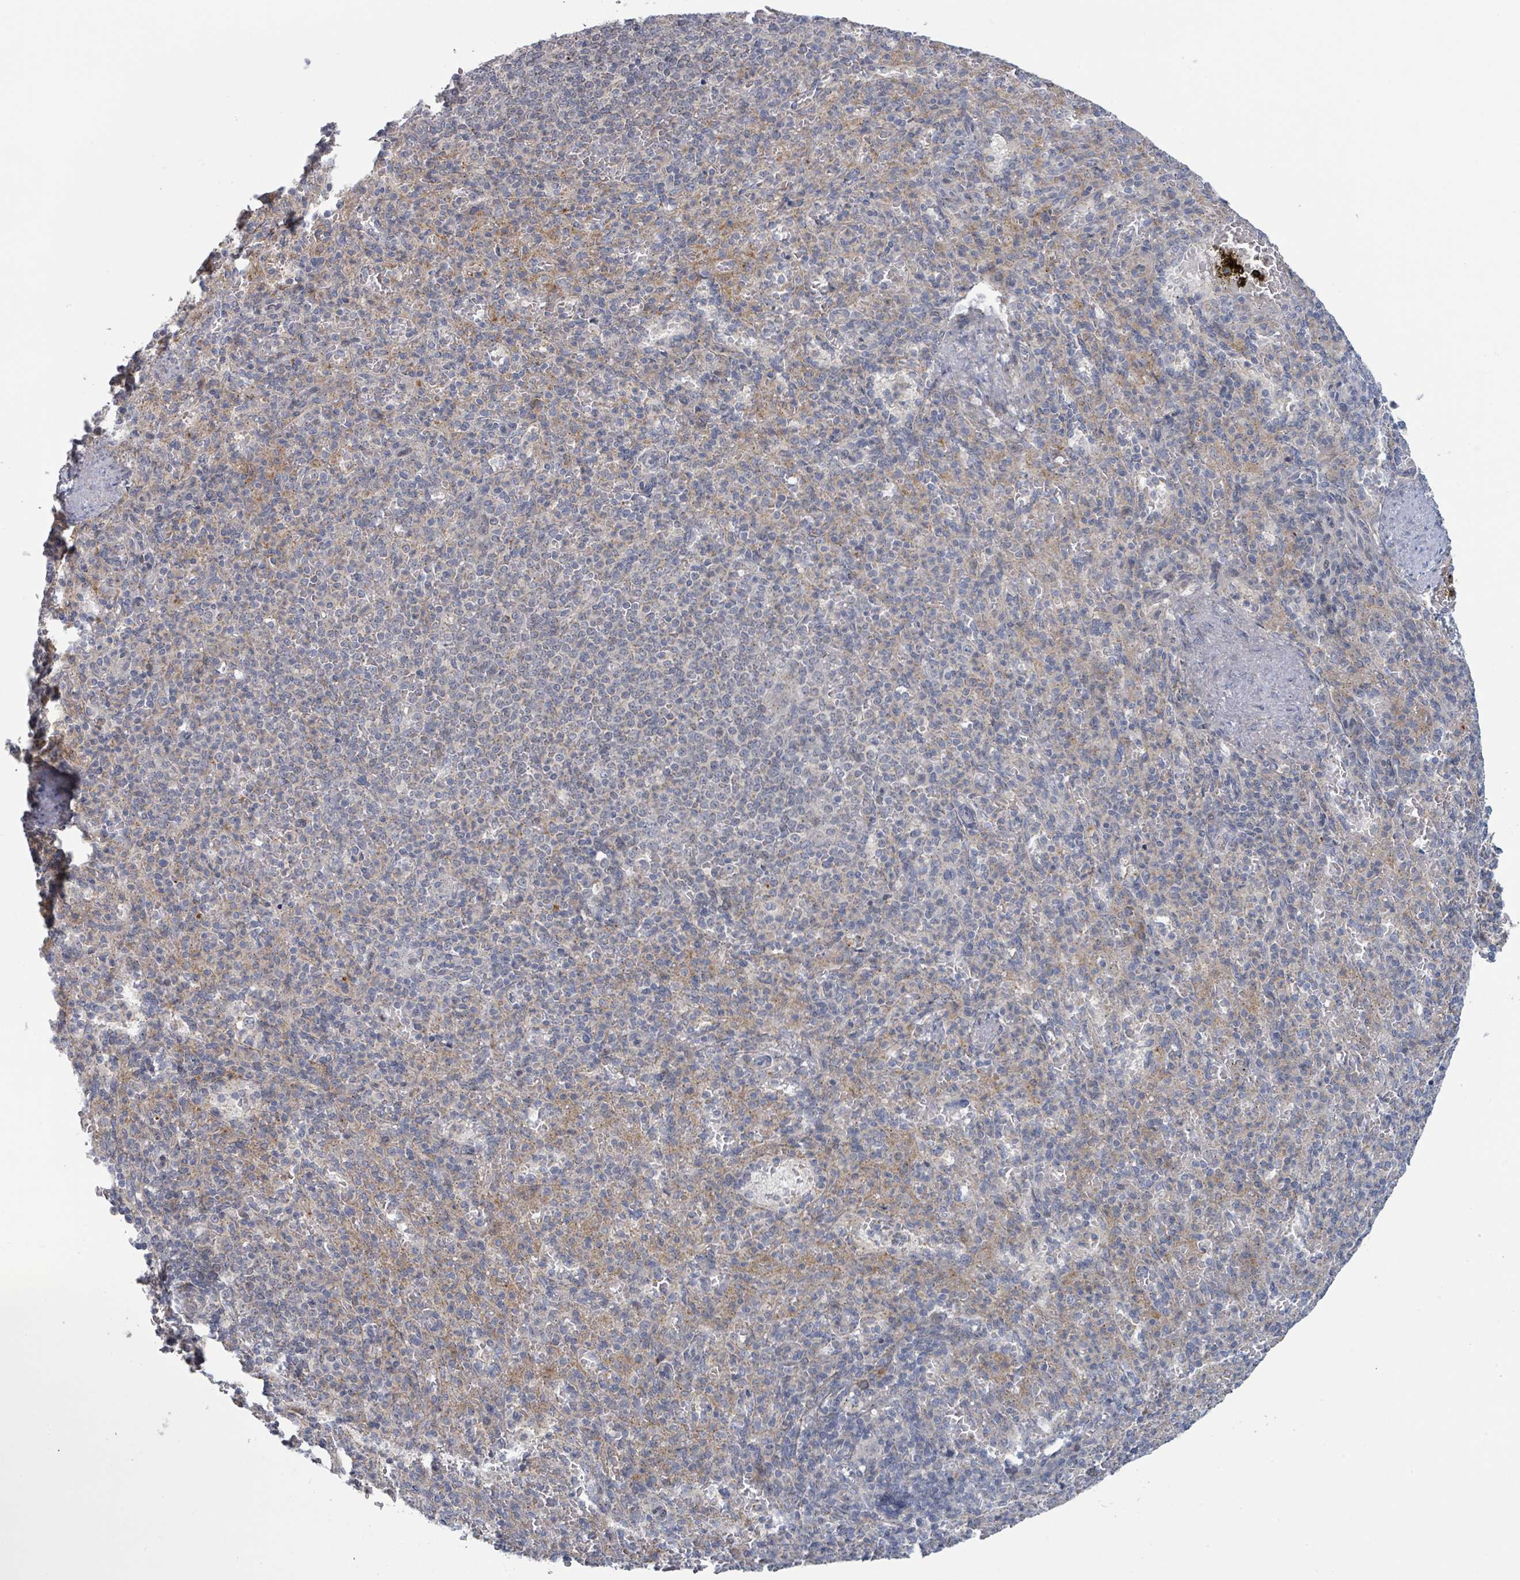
{"staining": {"intensity": "negative", "quantity": "none", "location": "none"}, "tissue": "spleen", "cell_type": "Cells in red pulp", "image_type": "normal", "snomed": [{"axis": "morphology", "description": "Normal tissue, NOS"}, {"axis": "topography", "description": "Spleen"}], "caption": "This is an immunohistochemistry histopathology image of unremarkable human spleen. There is no positivity in cells in red pulp.", "gene": "COL5A3", "patient": {"sex": "female", "age": 74}}